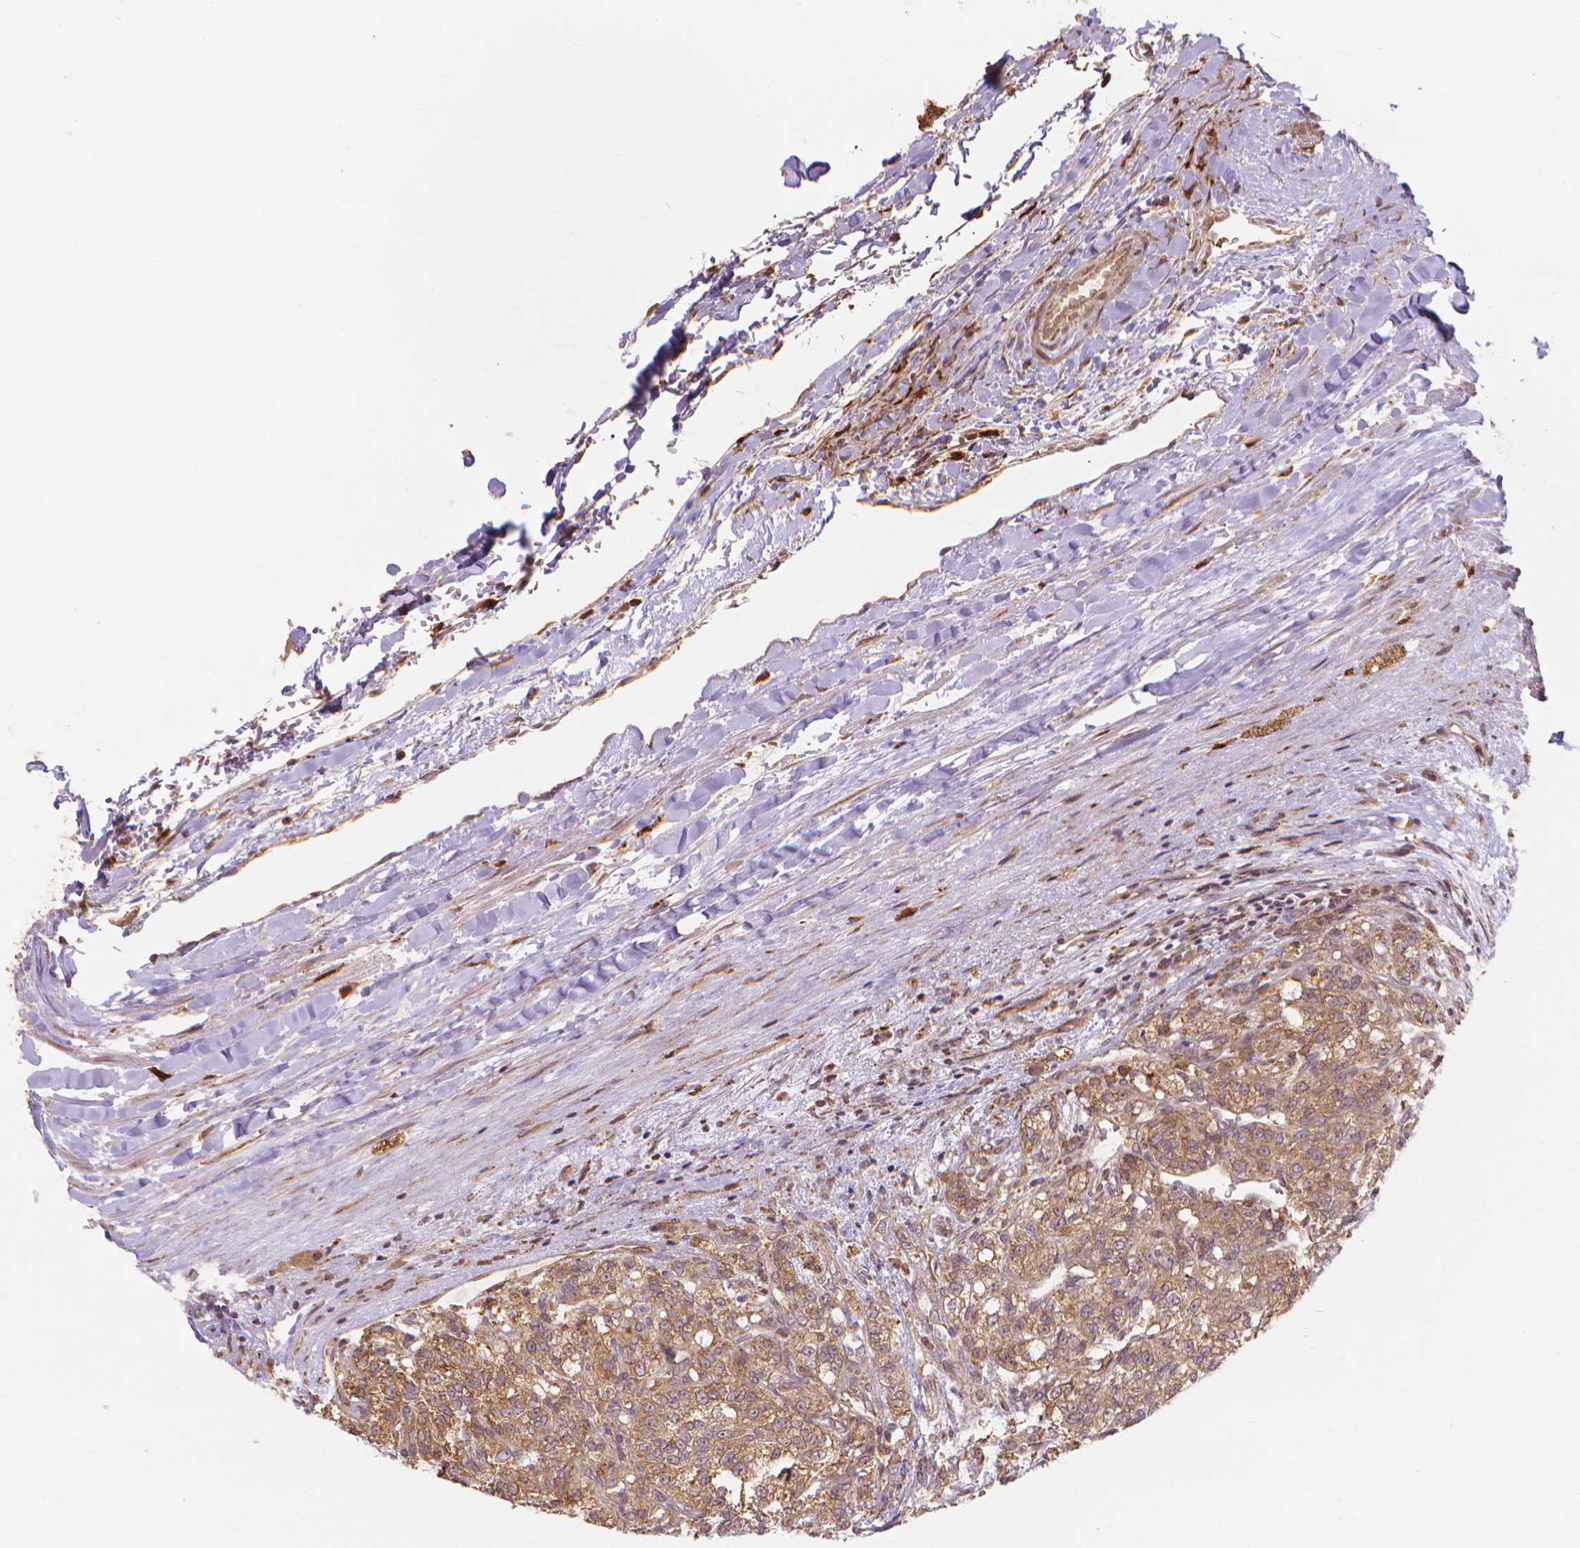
{"staining": {"intensity": "moderate", "quantity": ">75%", "location": "cytoplasmic/membranous"}, "tissue": "renal cancer", "cell_type": "Tumor cells", "image_type": "cancer", "snomed": [{"axis": "morphology", "description": "Adenocarcinoma, NOS"}, {"axis": "topography", "description": "Kidney"}], "caption": "The photomicrograph demonstrates a brown stain indicating the presence of a protein in the cytoplasmic/membranous of tumor cells in renal adenocarcinoma.", "gene": "TAB2", "patient": {"sex": "female", "age": 63}}